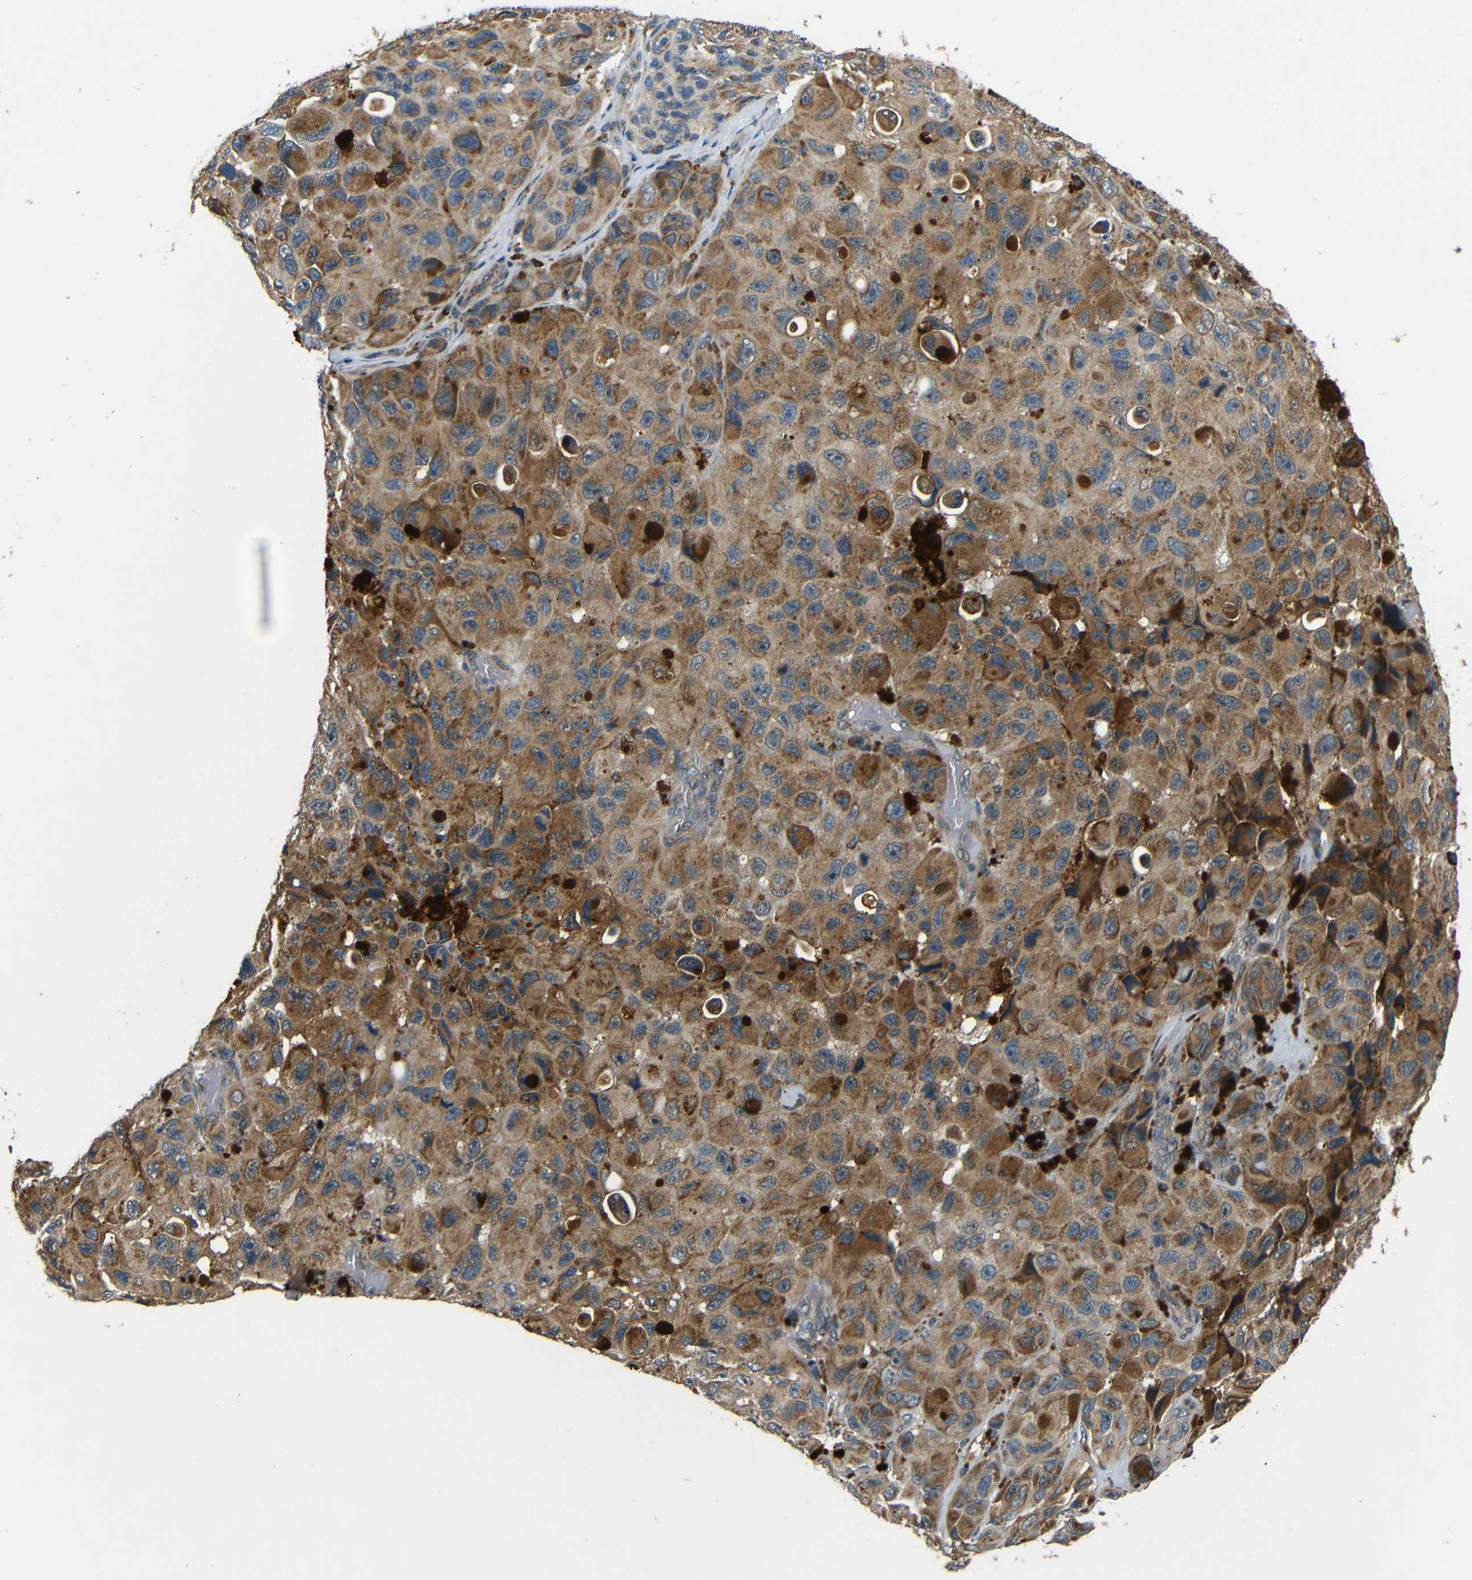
{"staining": {"intensity": "moderate", "quantity": ">75%", "location": "cytoplasmic/membranous"}, "tissue": "melanoma", "cell_type": "Tumor cells", "image_type": "cancer", "snomed": [{"axis": "morphology", "description": "Malignant melanoma, NOS"}, {"axis": "topography", "description": "Skin"}], "caption": "Protein staining of malignant melanoma tissue demonstrates moderate cytoplasmic/membranous expression in approximately >75% of tumor cells.", "gene": "ATP7A", "patient": {"sex": "female", "age": 73}}